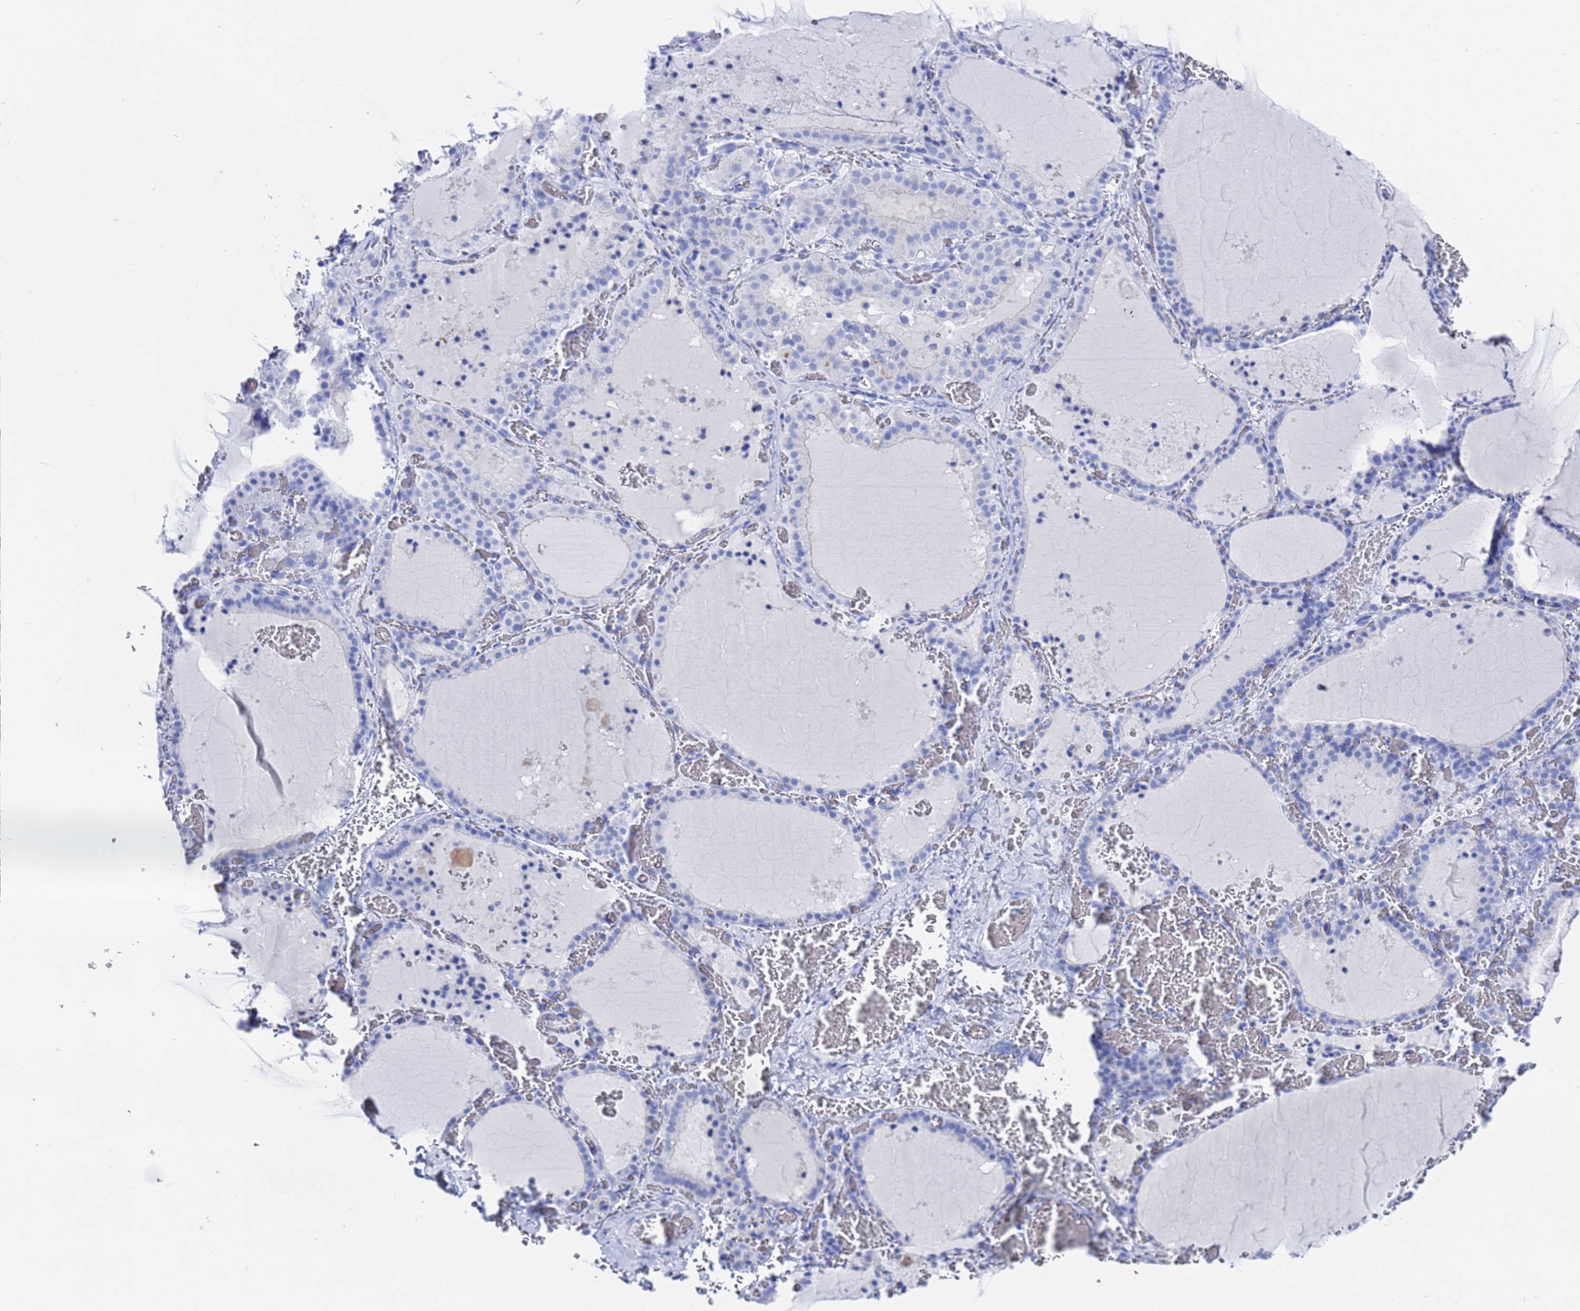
{"staining": {"intensity": "negative", "quantity": "none", "location": "none"}, "tissue": "thyroid gland", "cell_type": "Glandular cells", "image_type": "normal", "snomed": [{"axis": "morphology", "description": "Normal tissue, NOS"}, {"axis": "topography", "description": "Thyroid gland"}], "caption": "Immunohistochemical staining of normal human thyroid gland exhibits no significant expression in glandular cells. (DAB (3,3'-diaminobenzidine) immunohistochemistry (IHC) visualized using brightfield microscopy, high magnification).", "gene": "GGT1", "patient": {"sex": "female", "age": 39}}